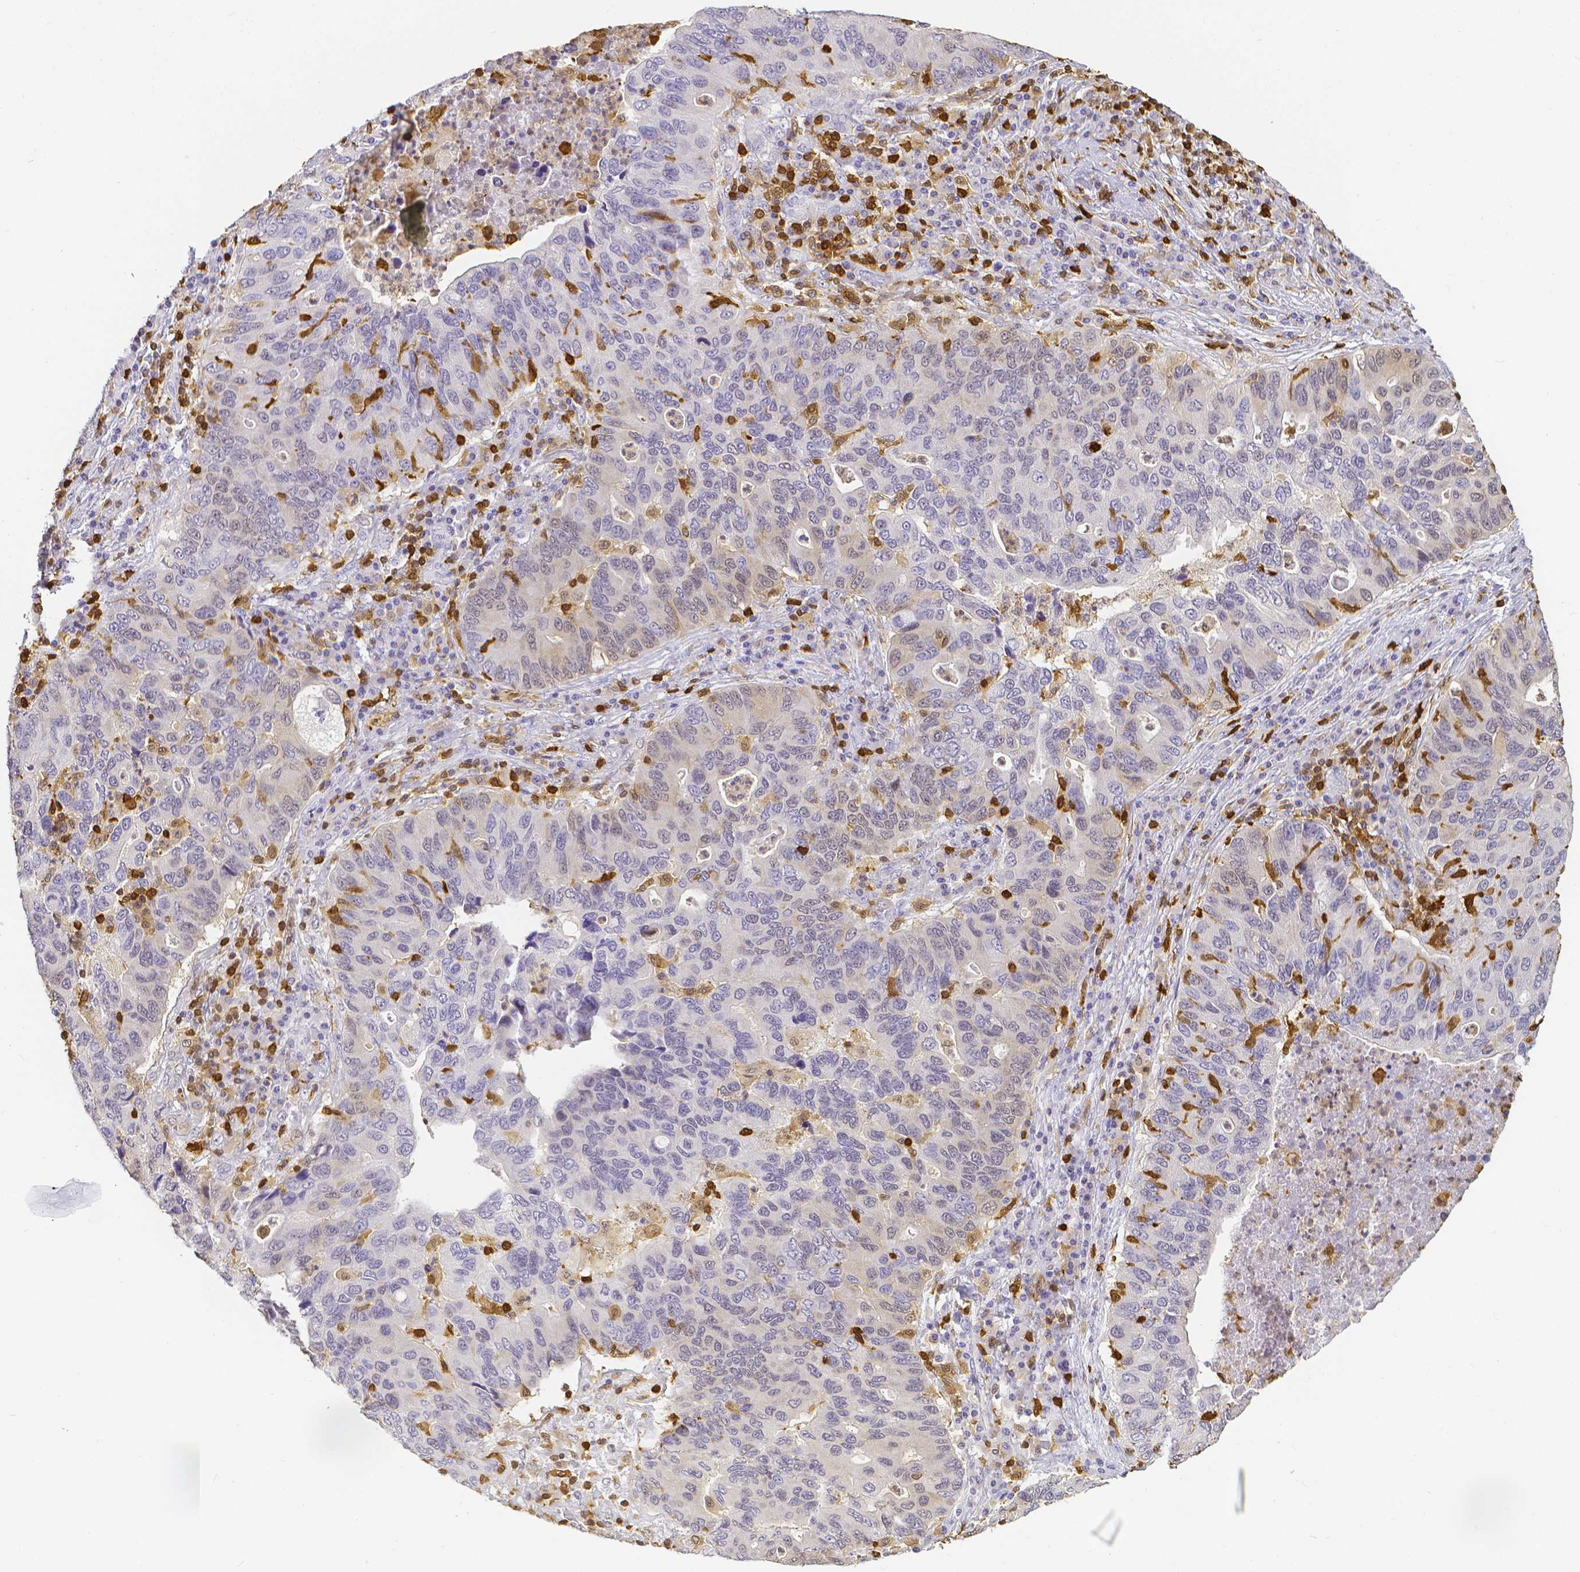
{"staining": {"intensity": "negative", "quantity": "none", "location": "none"}, "tissue": "lung cancer", "cell_type": "Tumor cells", "image_type": "cancer", "snomed": [{"axis": "morphology", "description": "Adenocarcinoma, NOS"}, {"axis": "morphology", "description": "Adenocarcinoma, metastatic, NOS"}, {"axis": "topography", "description": "Lymph node"}, {"axis": "topography", "description": "Lung"}], "caption": "There is no significant positivity in tumor cells of metastatic adenocarcinoma (lung). (DAB (3,3'-diaminobenzidine) immunohistochemistry (IHC) visualized using brightfield microscopy, high magnification).", "gene": "COTL1", "patient": {"sex": "female", "age": 54}}